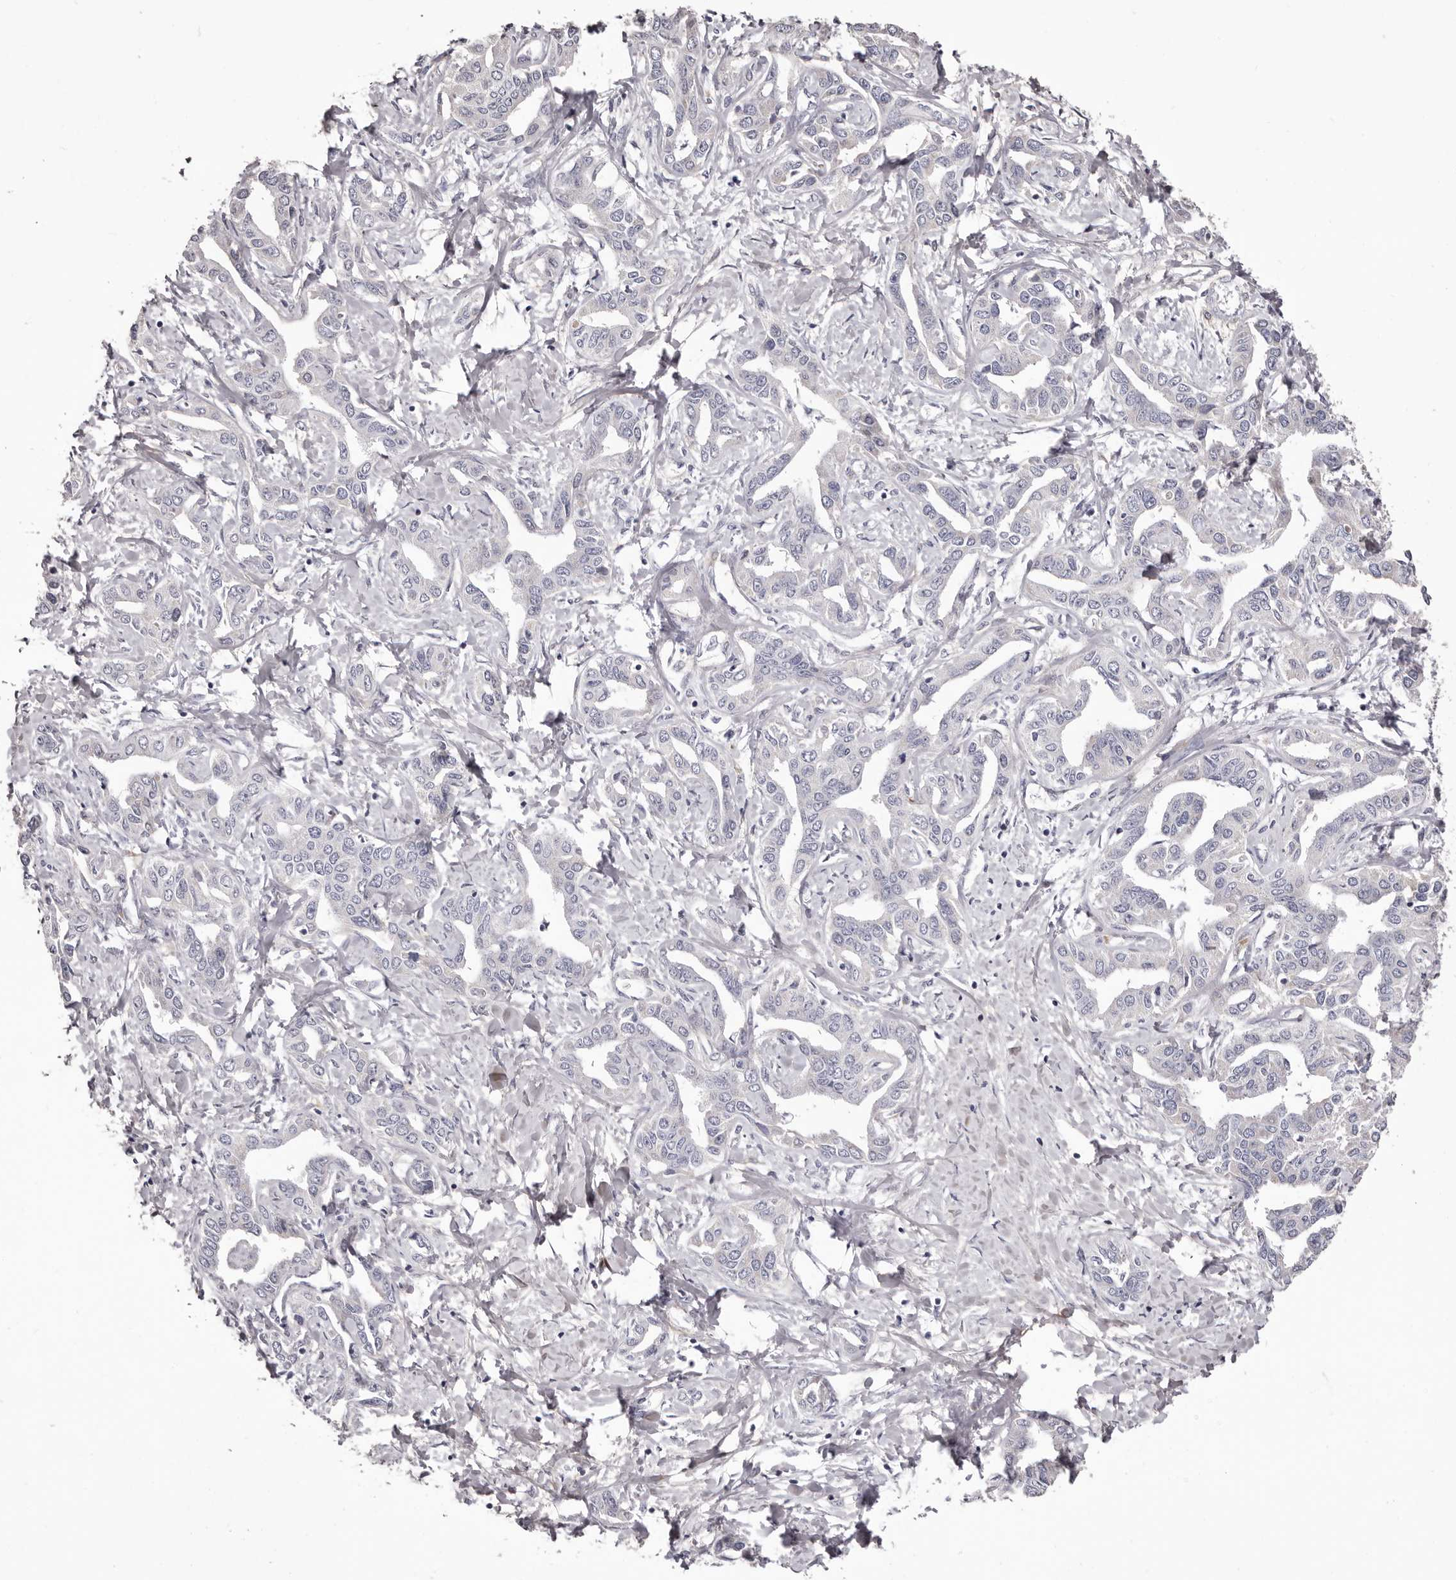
{"staining": {"intensity": "negative", "quantity": "none", "location": "none"}, "tissue": "liver cancer", "cell_type": "Tumor cells", "image_type": "cancer", "snomed": [{"axis": "morphology", "description": "Cholangiocarcinoma"}, {"axis": "topography", "description": "Liver"}], "caption": "DAB immunohistochemical staining of human liver cancer (cholangiocarcinoma) exhibits no significant staining in tumor cells. (DAB (3,3'-diaminobenzidine) IHC, high magnification).", "gene": "COL6A1", "patient": {"sex": "male", "age": 59}}